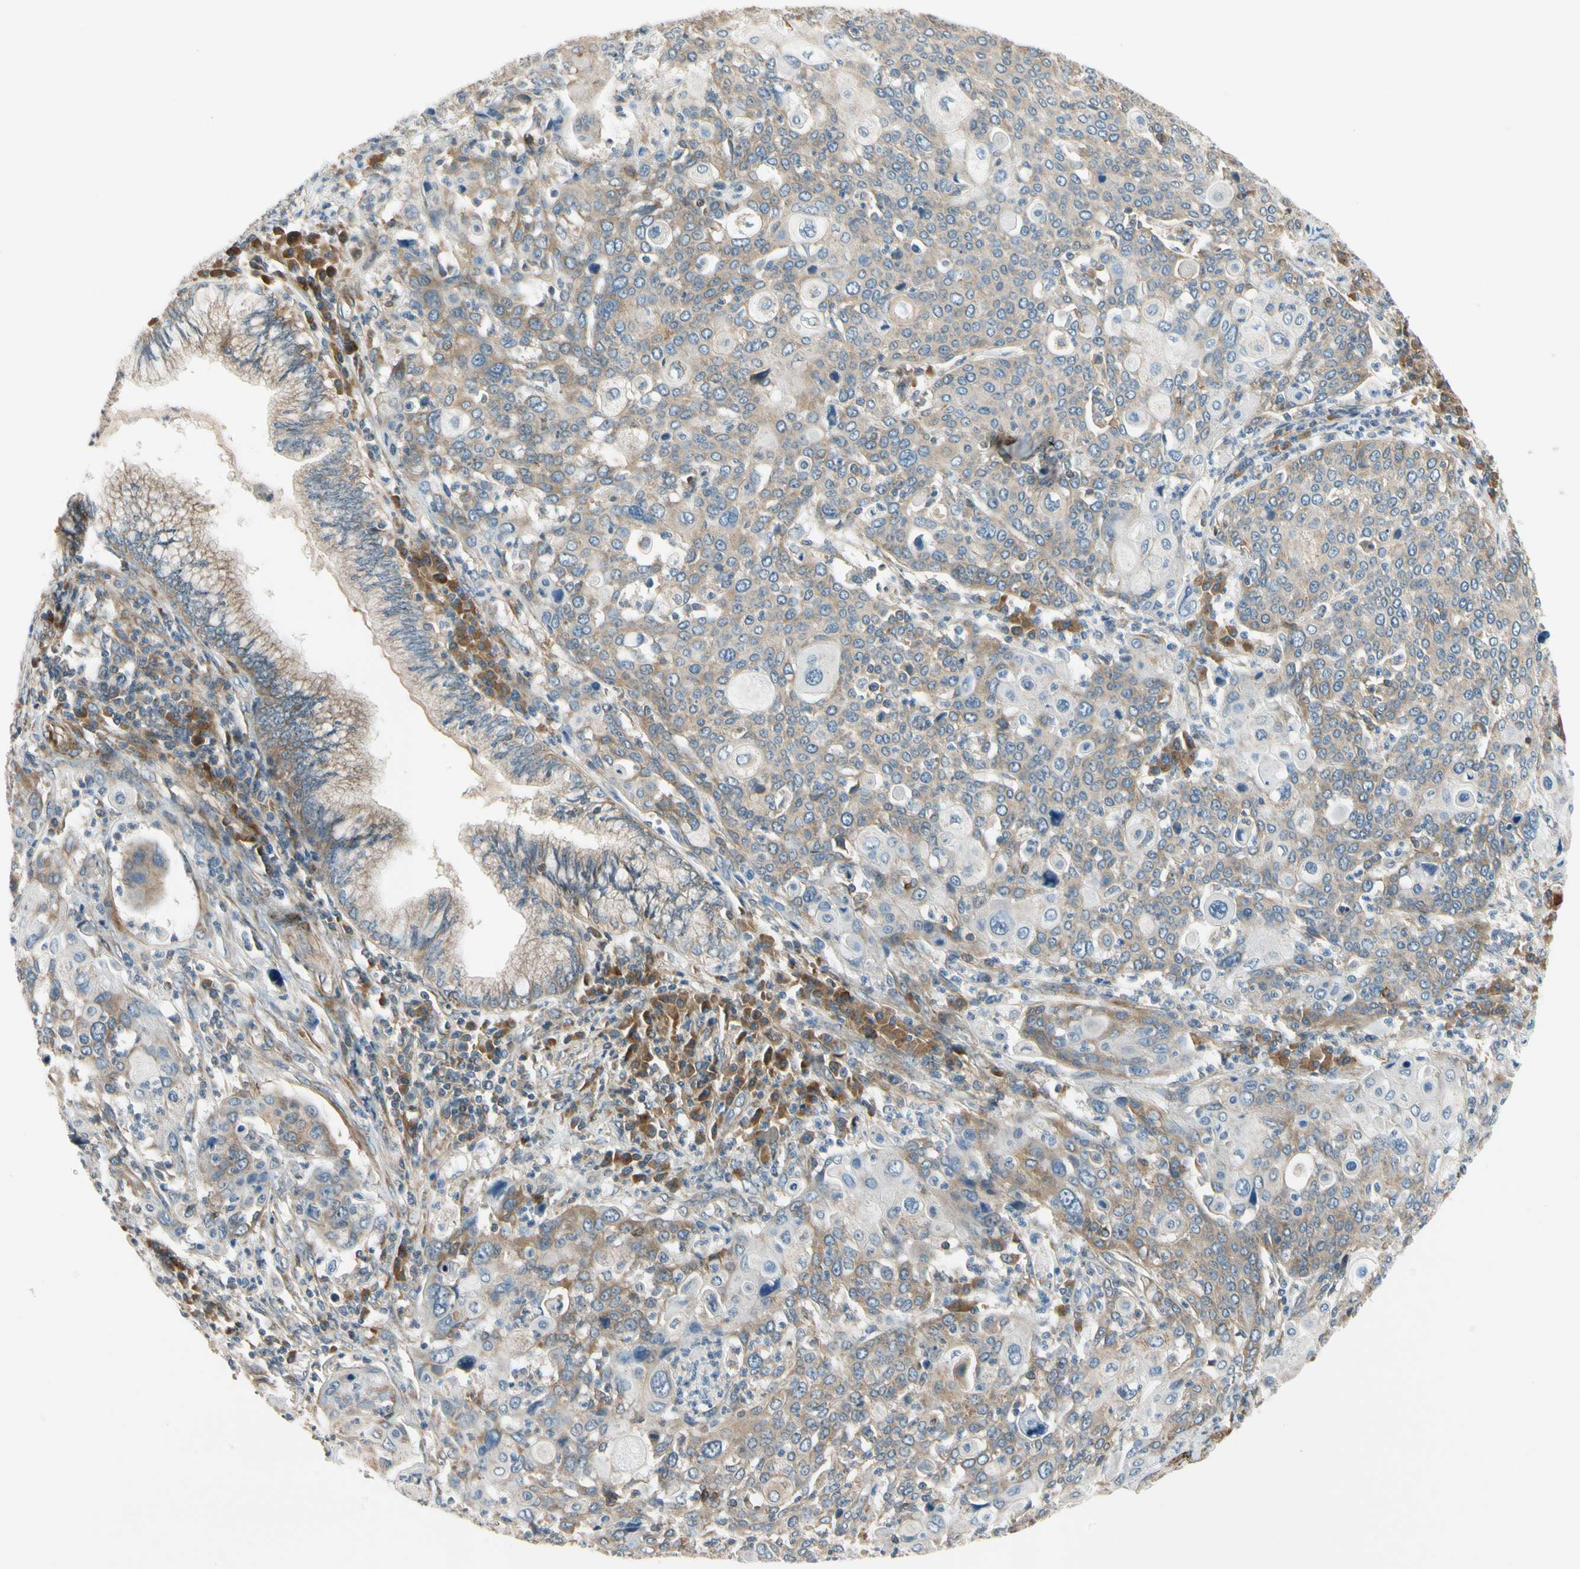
{"staining": {"intensity": "weak", "quantity": ">75%", "location": "cytoplasmic/membranous"}, "tissue": "cervical cancer", "cell_type": "Tumor cells", "image_type": "cancer", "snomed": [{"axis": "morphology", "description": "Squamous cell carcinoma, NOS"}, {"axis": "topography", "description": "Cervix"}], "caption": "A photomicrograph of cervical squamous cell carcinoma stained for a protein demonstrates weak cytoplasmic/membranous brown staining in tumor cells. (DAB IHC with brightfield microscopy, high magnification).", "gene": "MST1R", "patient": {"sex": "female", "age": 40}}